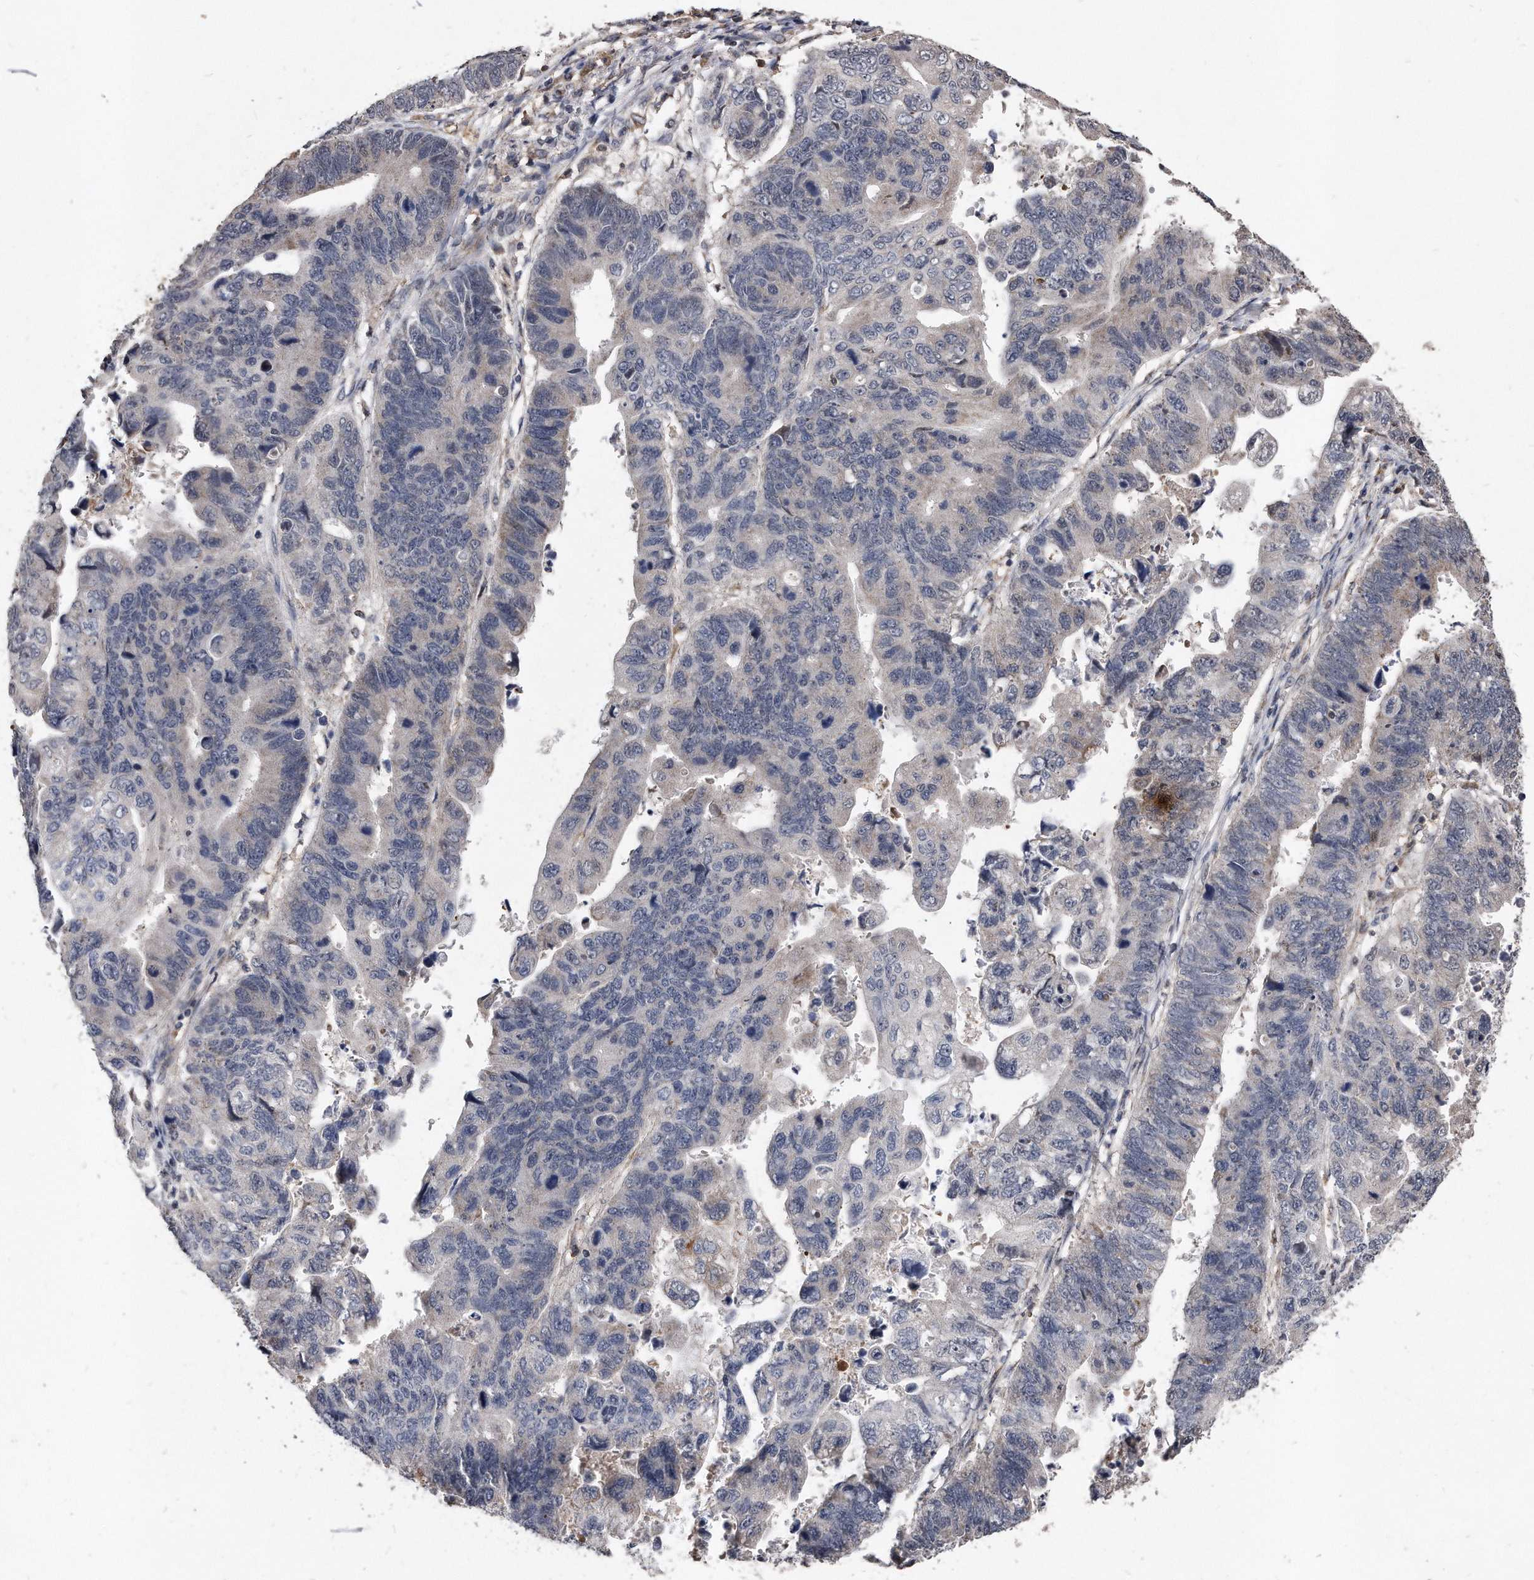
{"staining": {"intensity": "negative", "quantity": "none", "location": "none"}, "tissue": "stomach cancer", "cell_type": "Tumor cells", "image_type": "cancer", "snomed": [{"axis": "morphology", "description": "Adenocarcinoma, NOS"}, {"axis": "topography", "description": "Stomach"}], "caption": "Immunohistochemistry (IHC) photomicrograph of human stomach adenocarcinoma stained for a protein (brown), which shows no staining in tumor cells.", "gene": "IL20RA", "patient": {"sex": "male", "age": 59}}